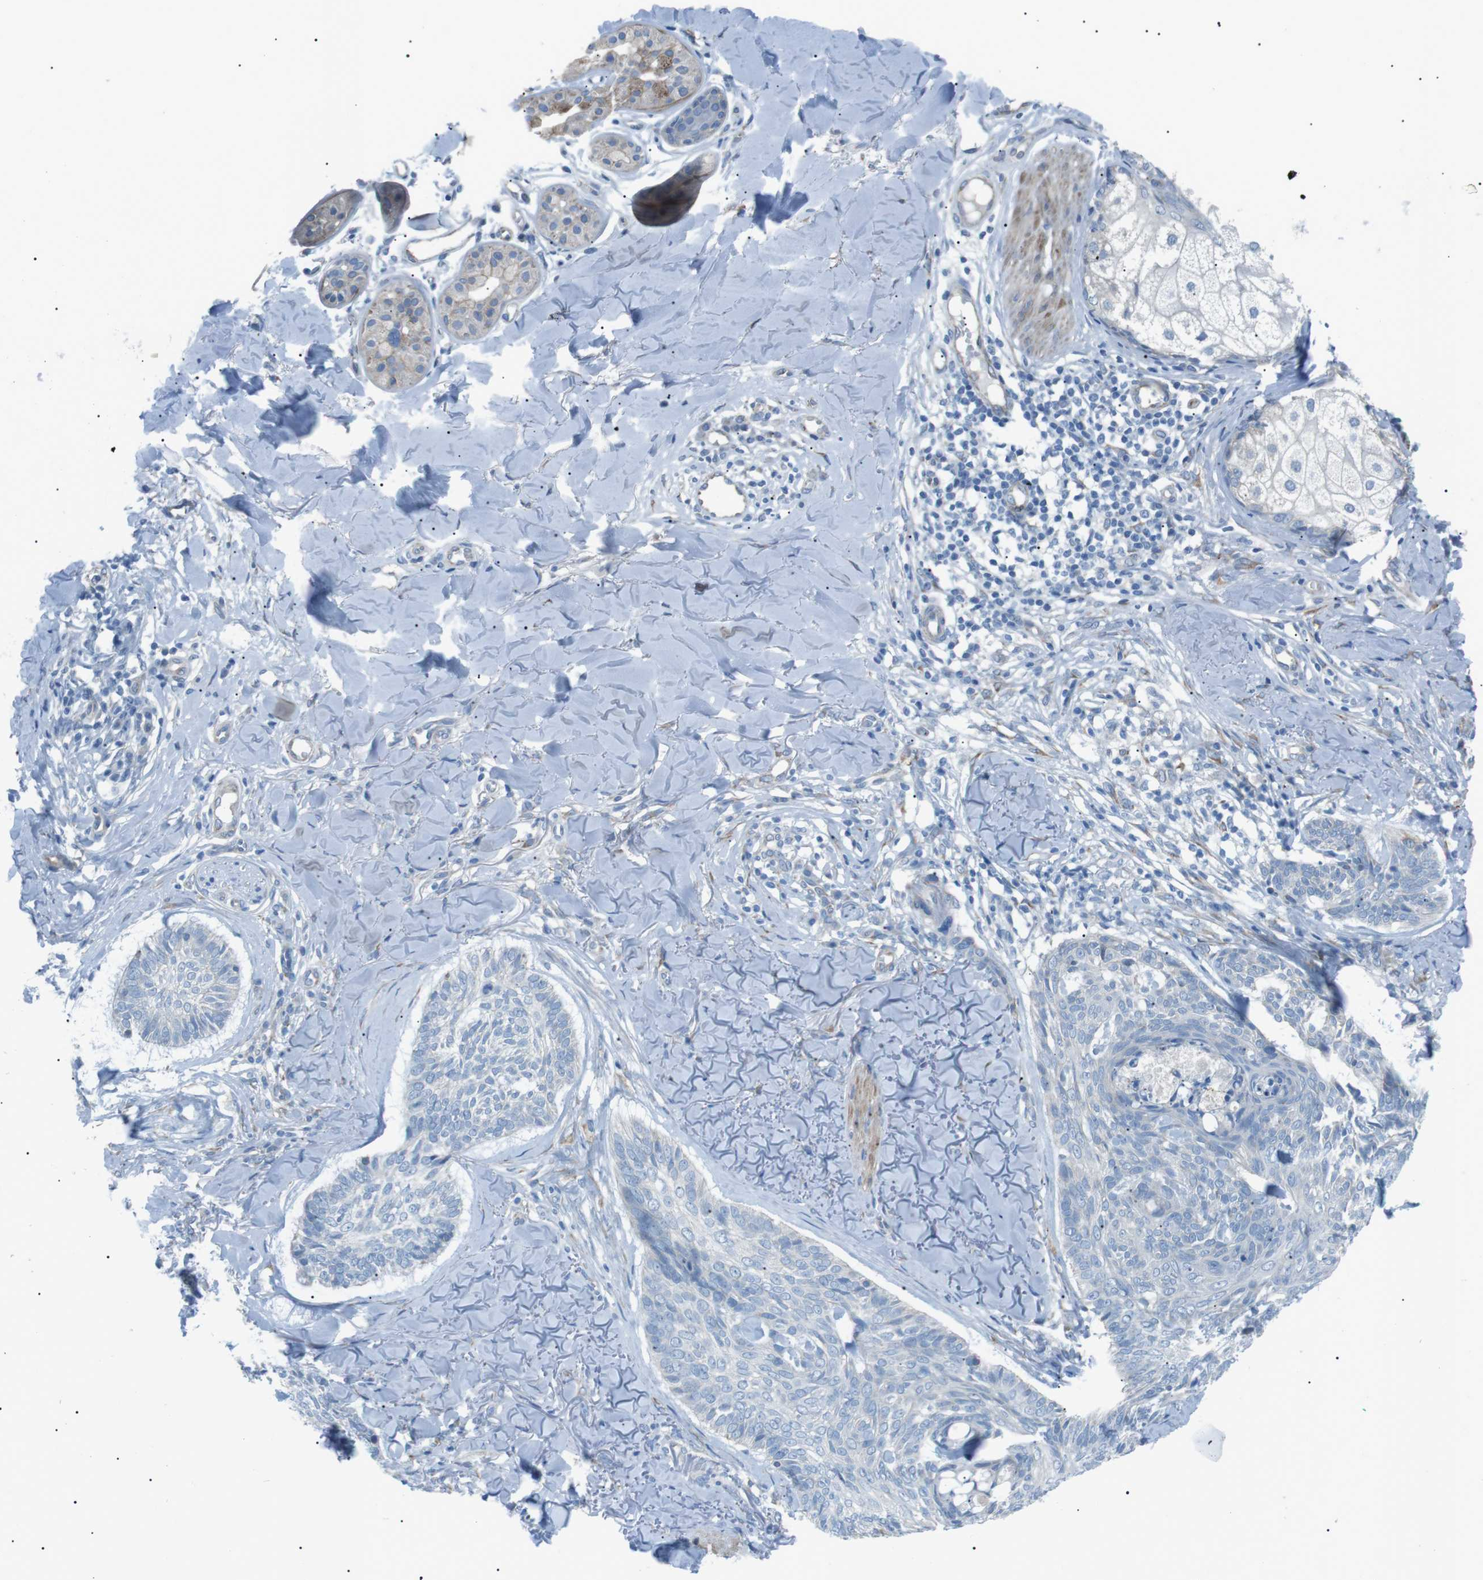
{"staining": {"intensity": "negative", "quantity": "none", "location": "none"}, "tissue": "skin cancer", "cell_type": "Tumor cells", "image_type": "cancer", "snomed": [{"axis": "morphology", "description": "Basal cell carcinoma"}, {"axis": "topography", "description": "Skin"}], "caption": "There is no significant positivity in tumor cells of skin cancer.", "gene": "MTARC2", "patient": {"sex": "male", "age": 43}}